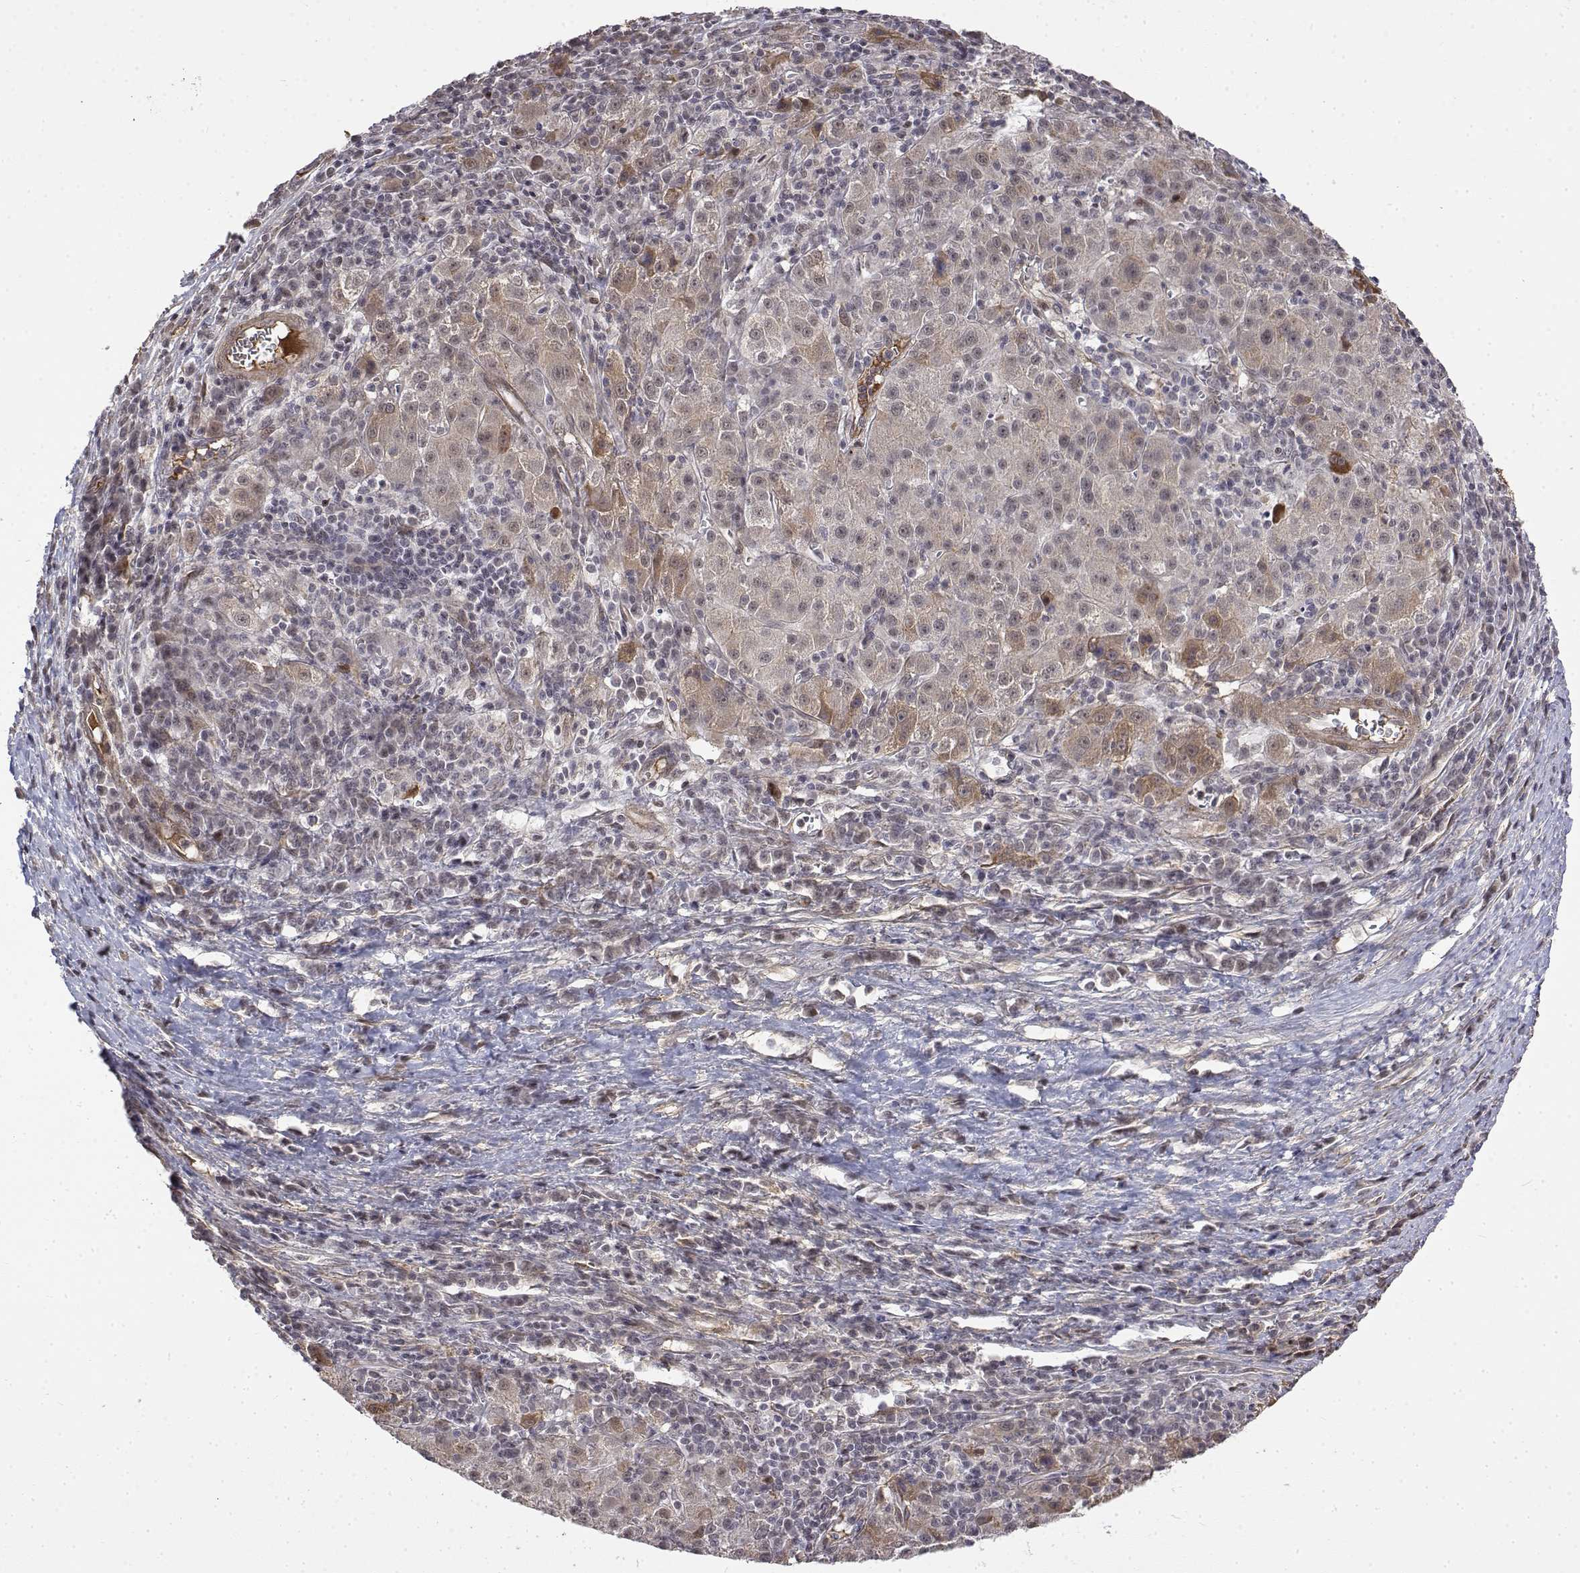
{"staining": {"intensity": "negative", "quantity": "none", "location": "none"}, "tissue": "liver cancer", "cell_type": "Tumor cells", "image_type": "cancer", "snomed": [{"axis": "morphology", "description": "Carcinoma, Hepatocellular, NOS"}, {"axis": "topography", "description": "Liver"}], "caption": "A histopathology image of liver cancer (hepatocellular carcinoma) stained for a protein demonstrates no brown staining in tumor cells.", "gene": "ITGA7", "patient": {"sex": "female", "age": 60}}